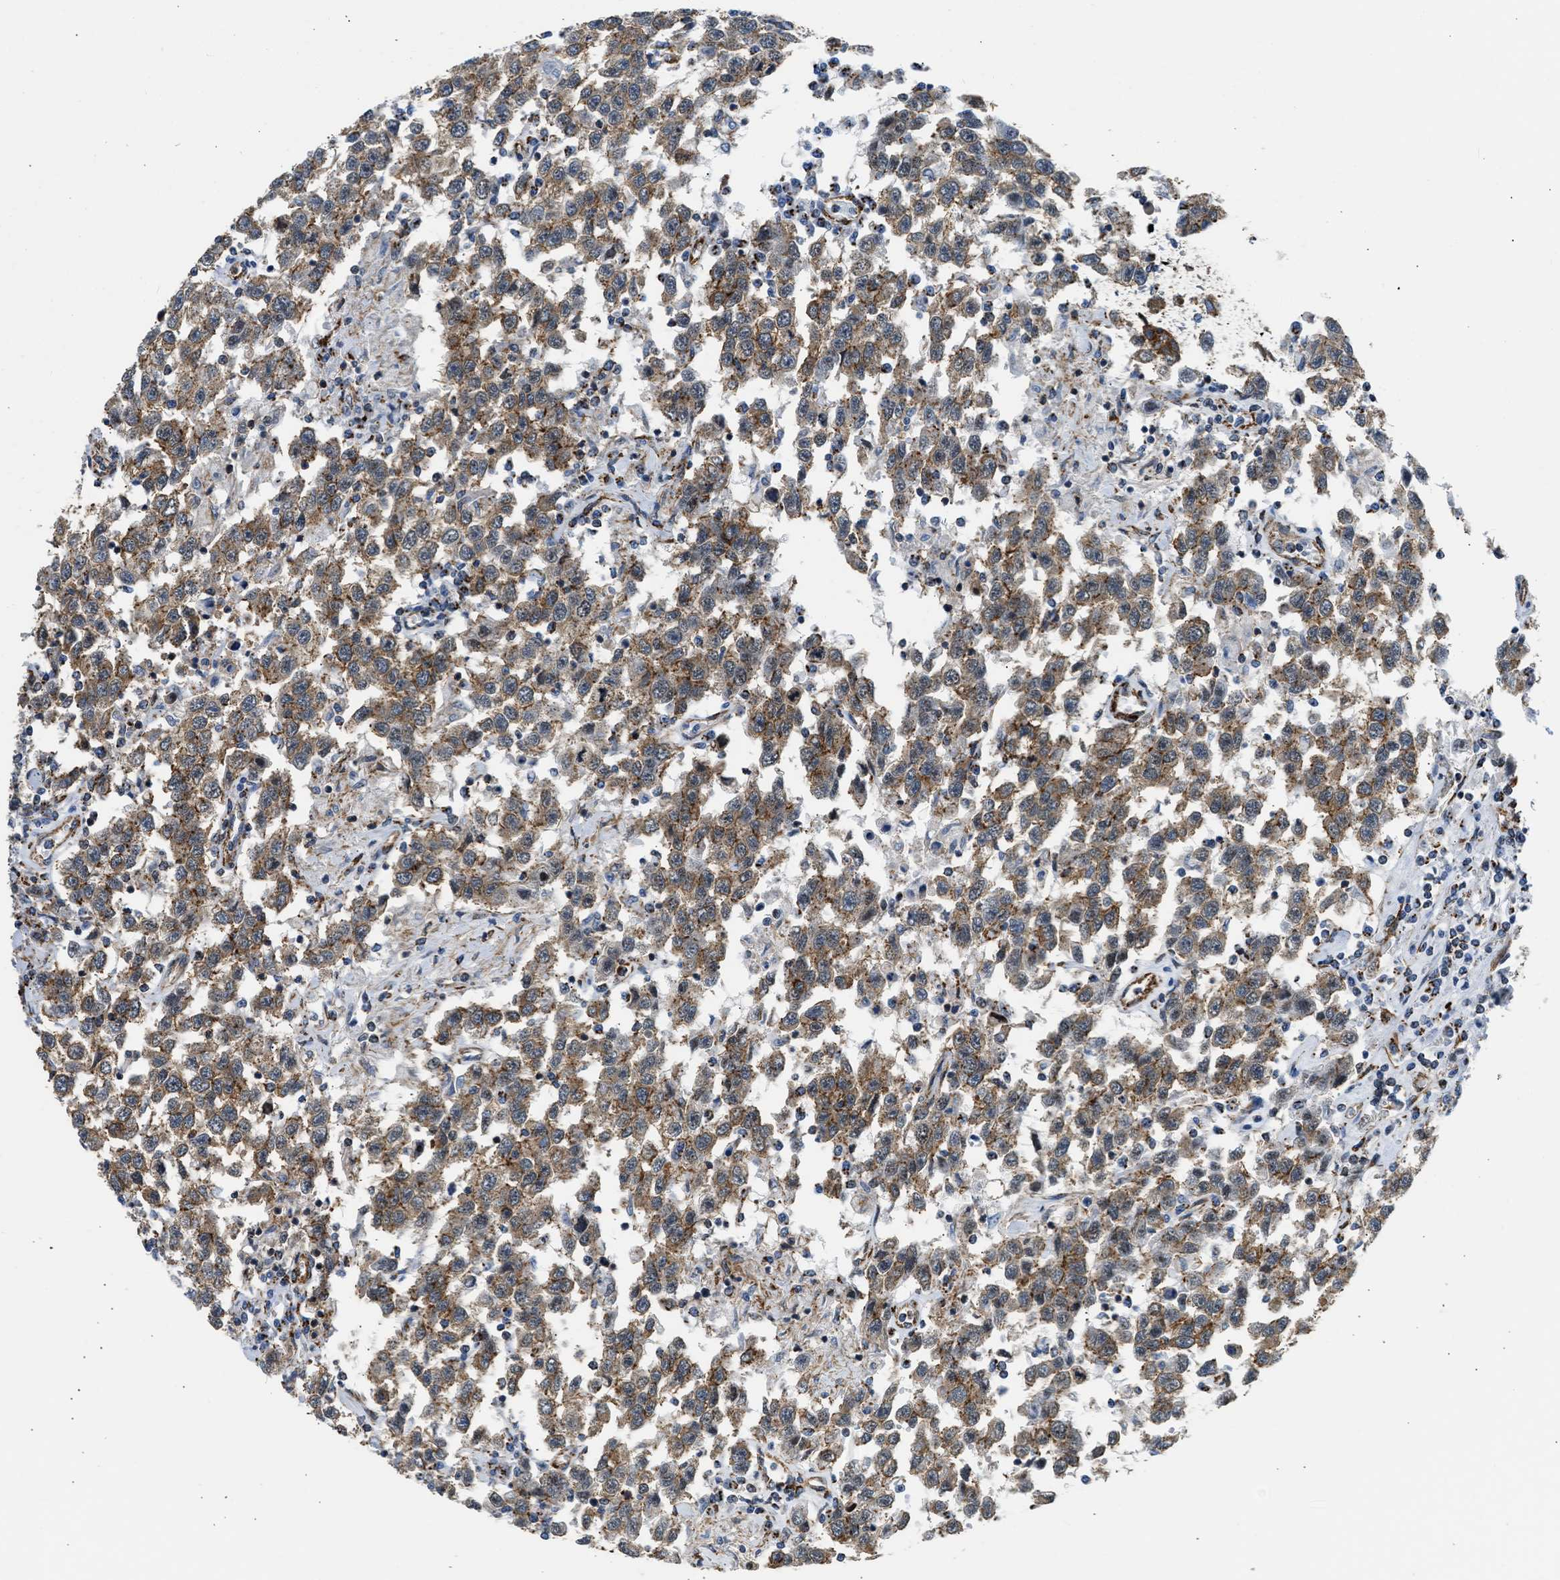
{"staining": {"intensity": "moderate", "quantity": ">75%", "location": "cytoplasmic/membranous"}, "tissue": "testis cancer", "cell_type": "Tumor cells", "image_type": "cancer", "snomed": [{"axis": "morphology", "description": "Seminoma, NOS"}, {"axis": "topography", "description": "Testis"}], "caption": "Protein staining exhibits moderate cytoplasmic/membranous expression in approximately >75% of tumor cells in testis cancer (seminoma). (brown staining indicates protein expression, while blue staining denotes nuclei).", "gene": "SEPTIN2", "patient": {"sex": "male", "age": 41}}